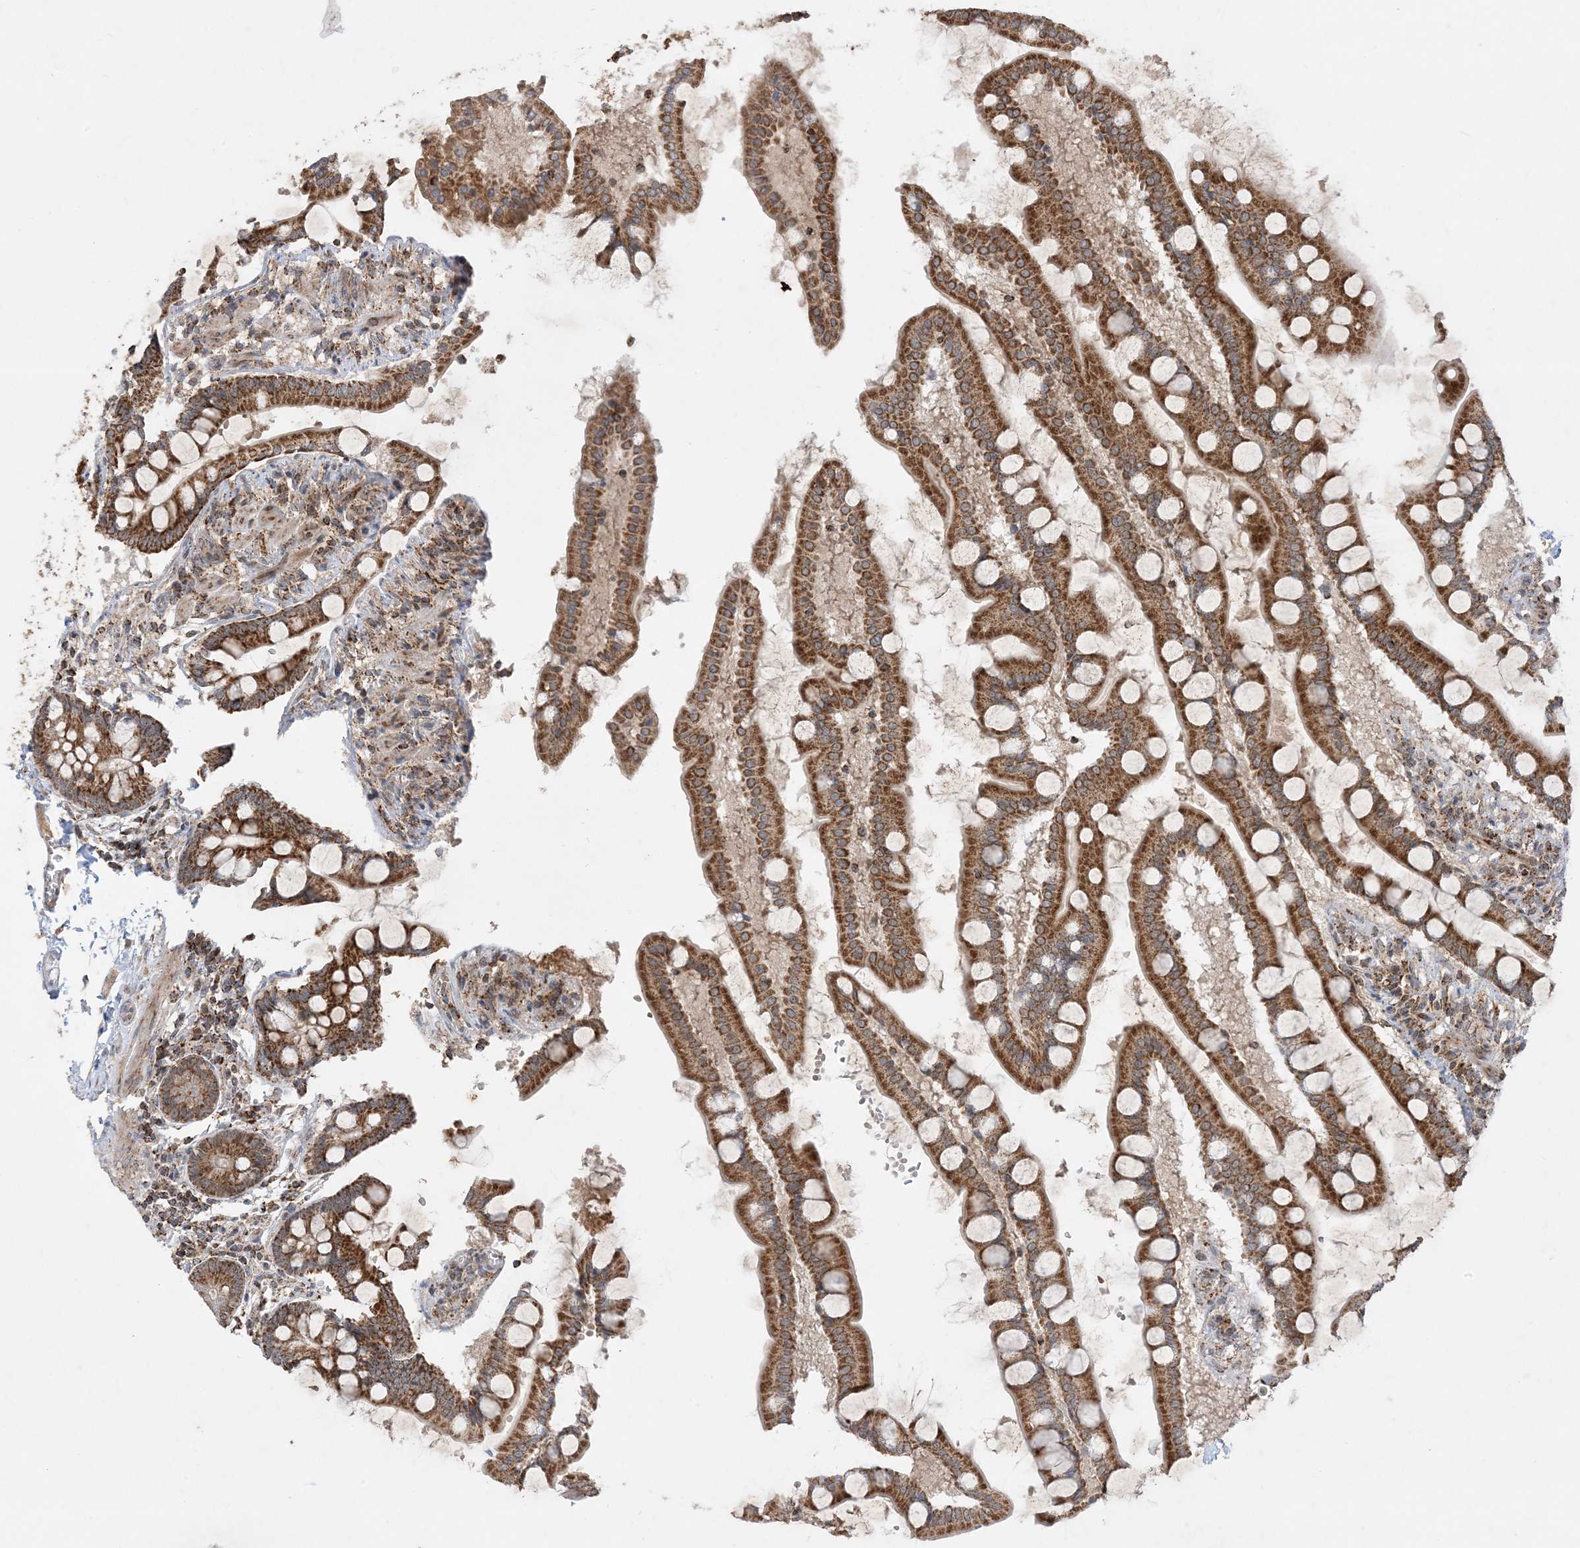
{"staining": {"intensity": "strong", "quantity": ">75%", "location": "cytoplasmic/membranous"}, "tissue": "small intestine", "cell_type": "Glandular cells", "image_type": "normal", "snomed": [{"axis": "morphology", "description": "Normal tissue, NOS"}, {"axis": "topography", "description": "Small intestine"}], "caption": "Benign small intestine shows strong cytoplasmic/membranous positivity in approximately >75% of glandular cells, visualized by immunohistochemistry.", "gene": "NDUFAF3", "patient": {"sex": "male", "age": 41}}